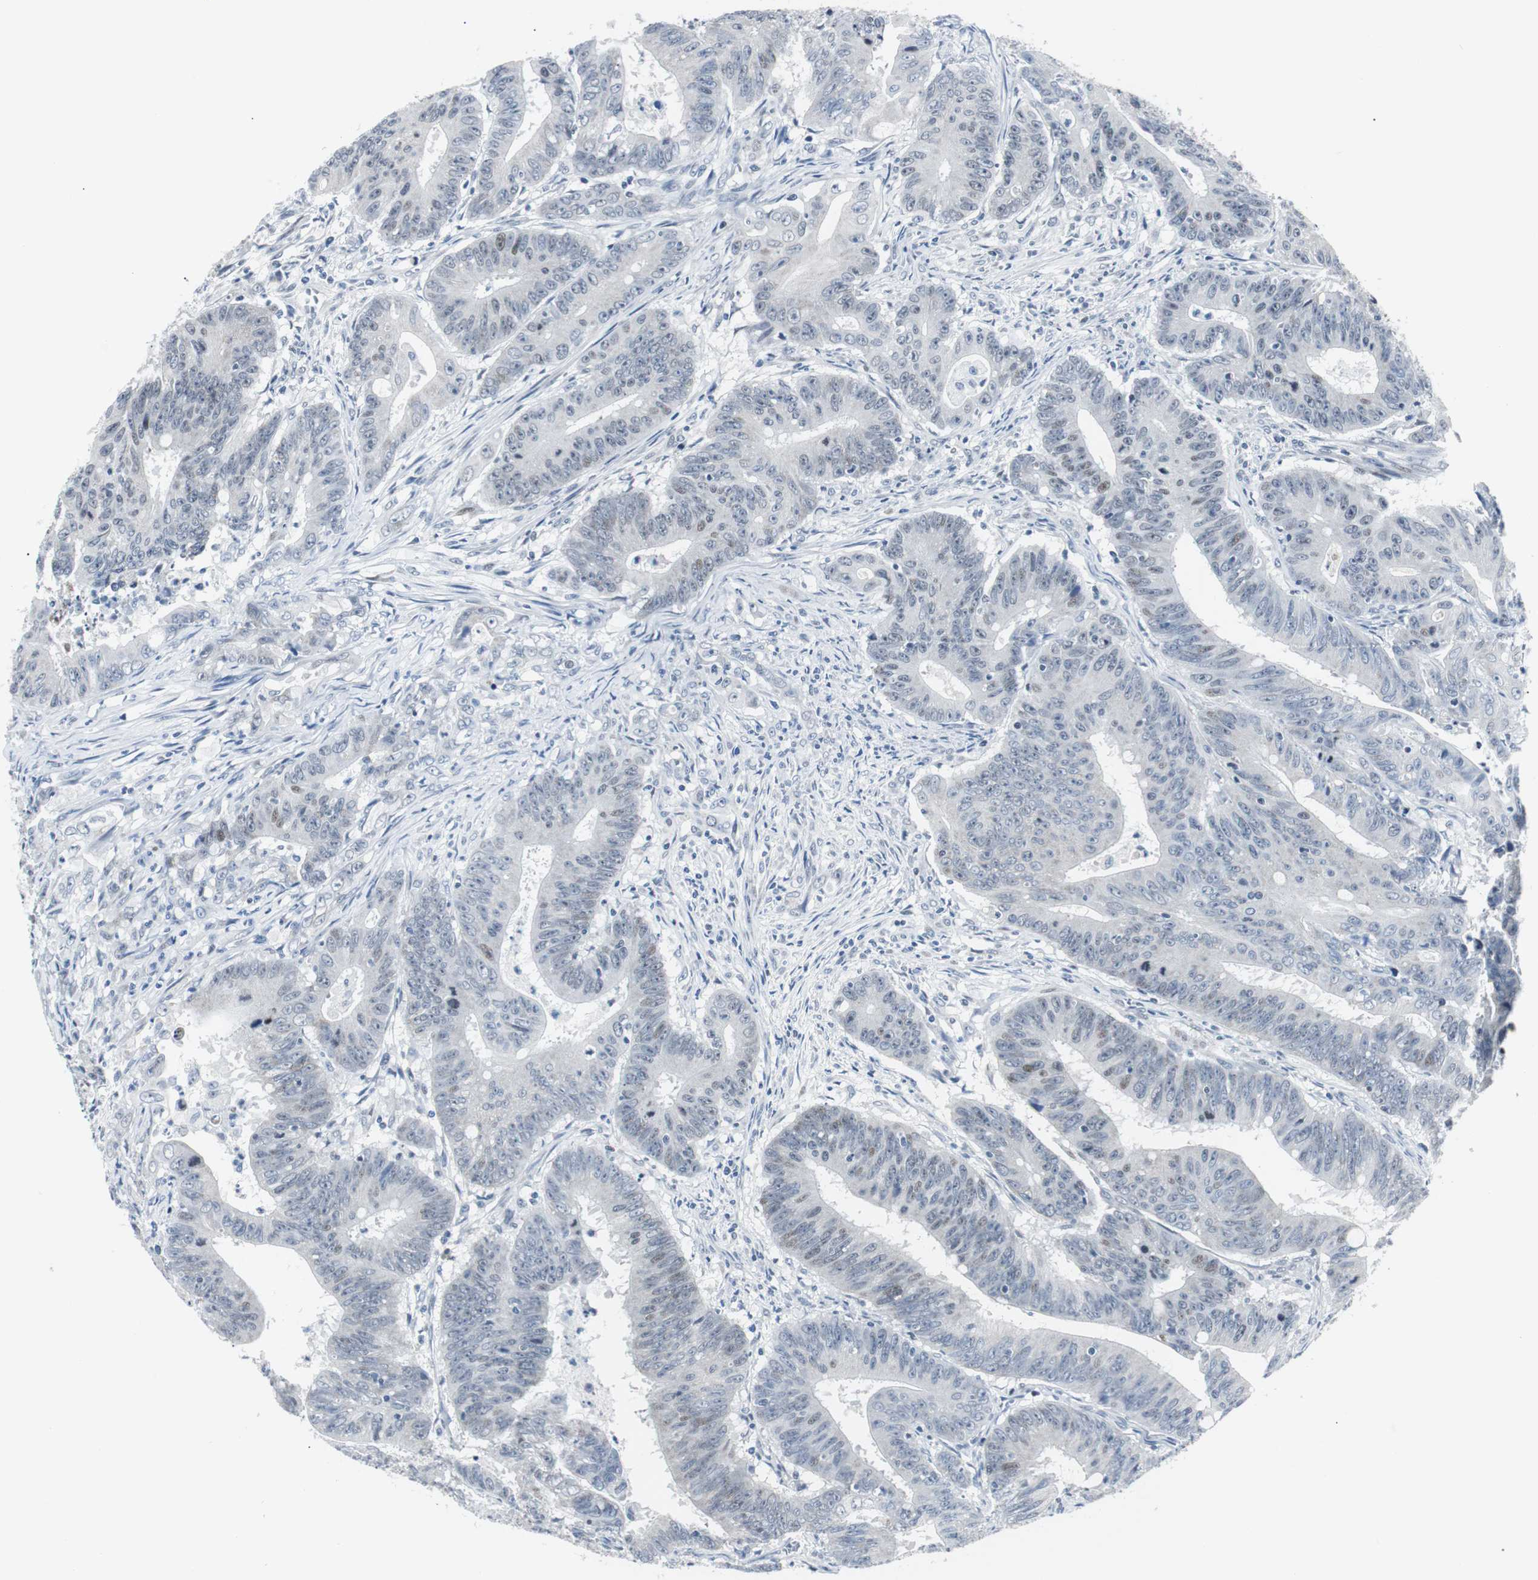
{"staining": {"intensity": "weak", "quantity": "<25%", "location": "nuclear"}, "tissue": "colorectal cancer", "cell_type": "Tumor cells", "image_type": "cancer", "snomed": [{"axis": "morphology", "description": "Adenocarcinoma, NOS"}, {"axis": "topography", "description": "Colon"}], "caption": "The image demonstrates no staining of tumor cells in colorectal cancer (adenocarcinoma).", "gene": "MTA1", "patient": {"sex": "male", "age": 45}}